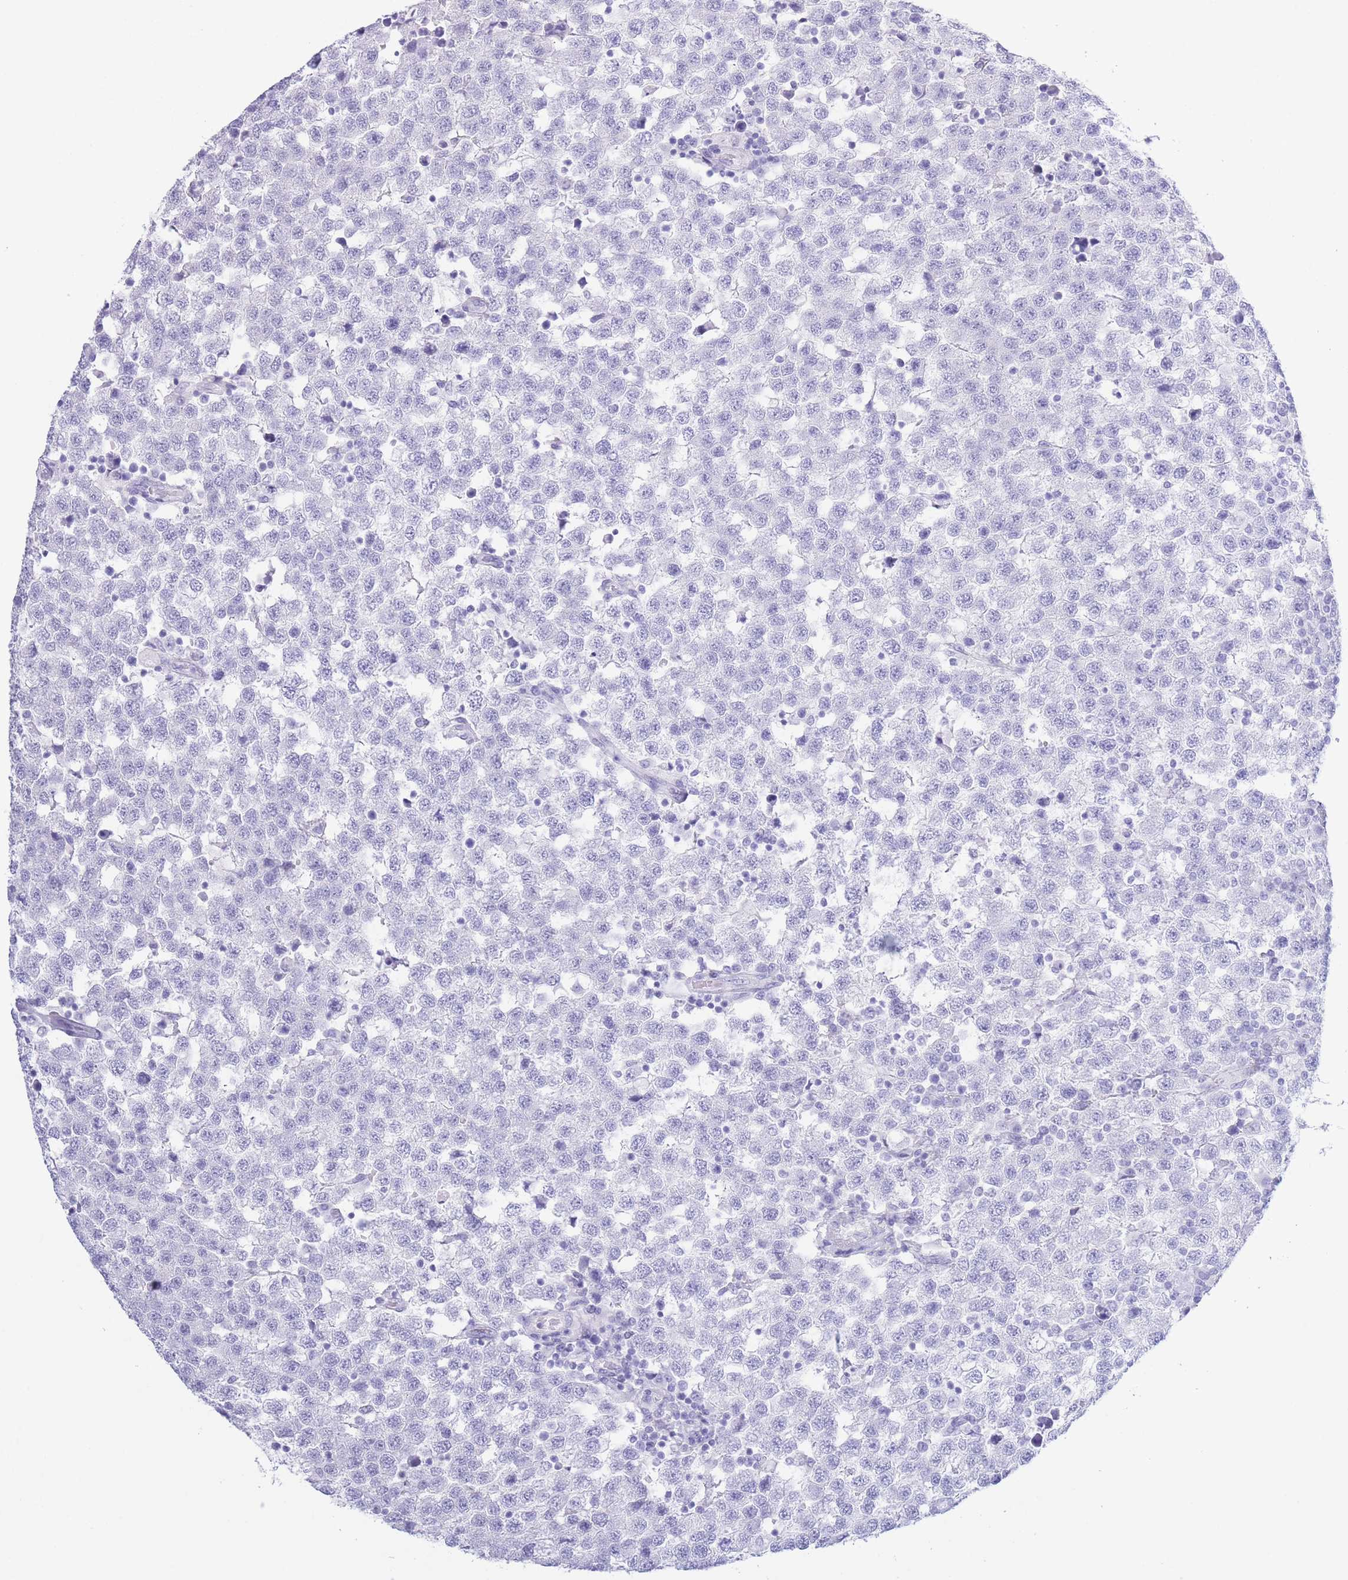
{"staining": {"intensity": "negative", "quantity": "none", "location": "none"}, "tissue": "testis cancer", "cell_type": "Tumor cells", "image_type": "cancer", "snomed": [{"axis": "morphology", "description": "Seminoma, NOS"}, {"axis": "topography", "description": "Testis"}], "caption": "A high-resolution histopathology image shows IHC staining of seminoma (testis), which shows no significant positivity in tumor cells. Nuclei are stained in blue.", "gene": "PKLR", "patient": {"sex": "male", "age": 34}}